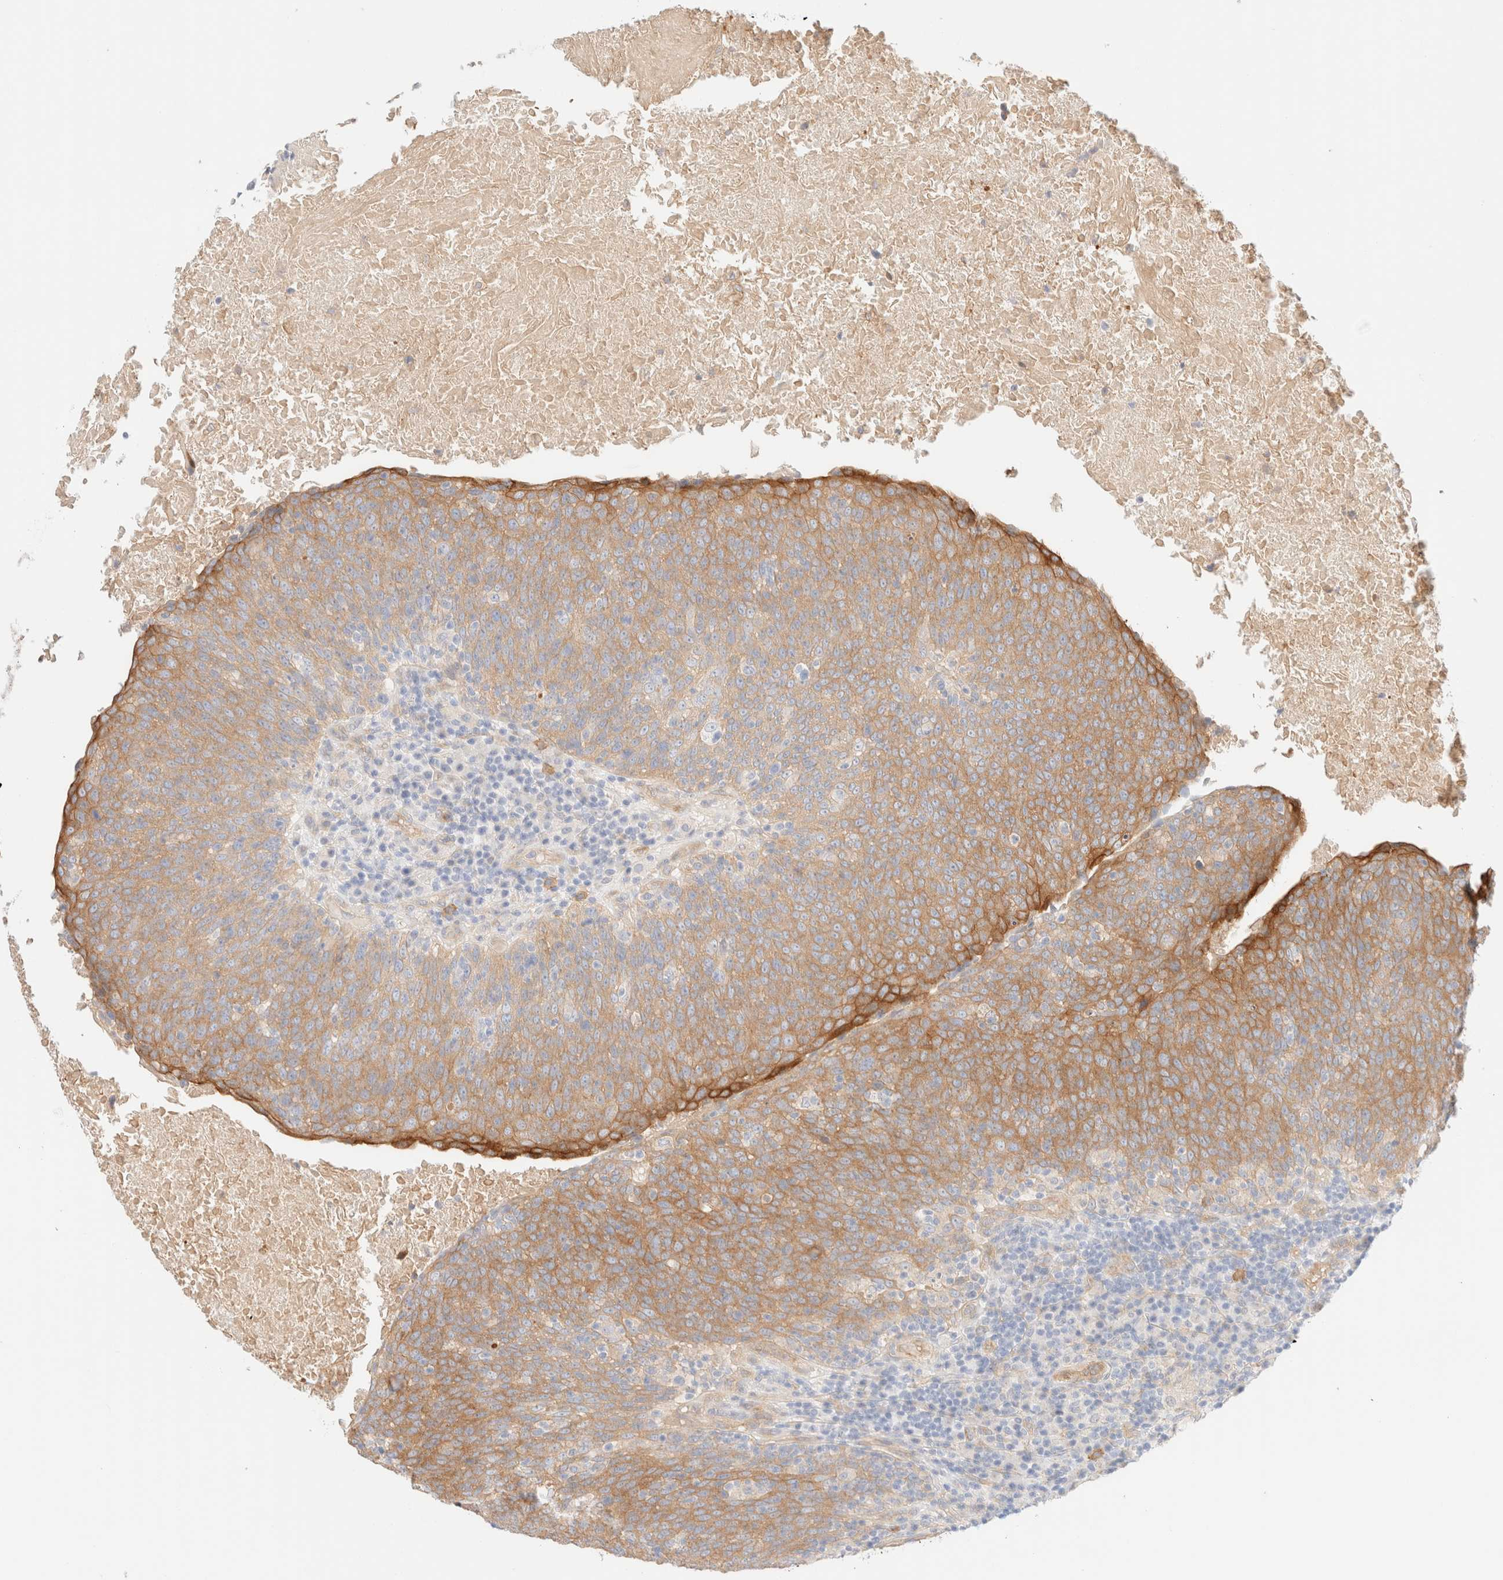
{"staining": {"intensity": "moderate", "quantity": ">75%", "location": "cytoplasmic/membranous"}, "tissue": "head and neck cancer", "cell_type": "Tumor cells", "image_type": "cancer", "snomed": [{"axis": "morphology", "description": "Squamous cell carcinoma, NOS"}, {"axis": "morphology", "description": "Squamous cell carcinoma, metastatic, NOS"}, {"axis": "topography", "description": "Lymph node"}, {"axis": "topography", "description": "Head-Neck"}], "caption": "Immunohistochemistry (IHC) (DAB) staining of head and neck cancer (squamous cell carcinoma) exhibits moderate cytoplasmic/membranous protein positivity in about >75% of tumor cells. The staining was performed using DAB, with brown indicating positive protein expression. Nuclei are stained blue with hematoxylin.", "gene": "NIBAN2", "patient": {"sex": "male", "age": 62}}